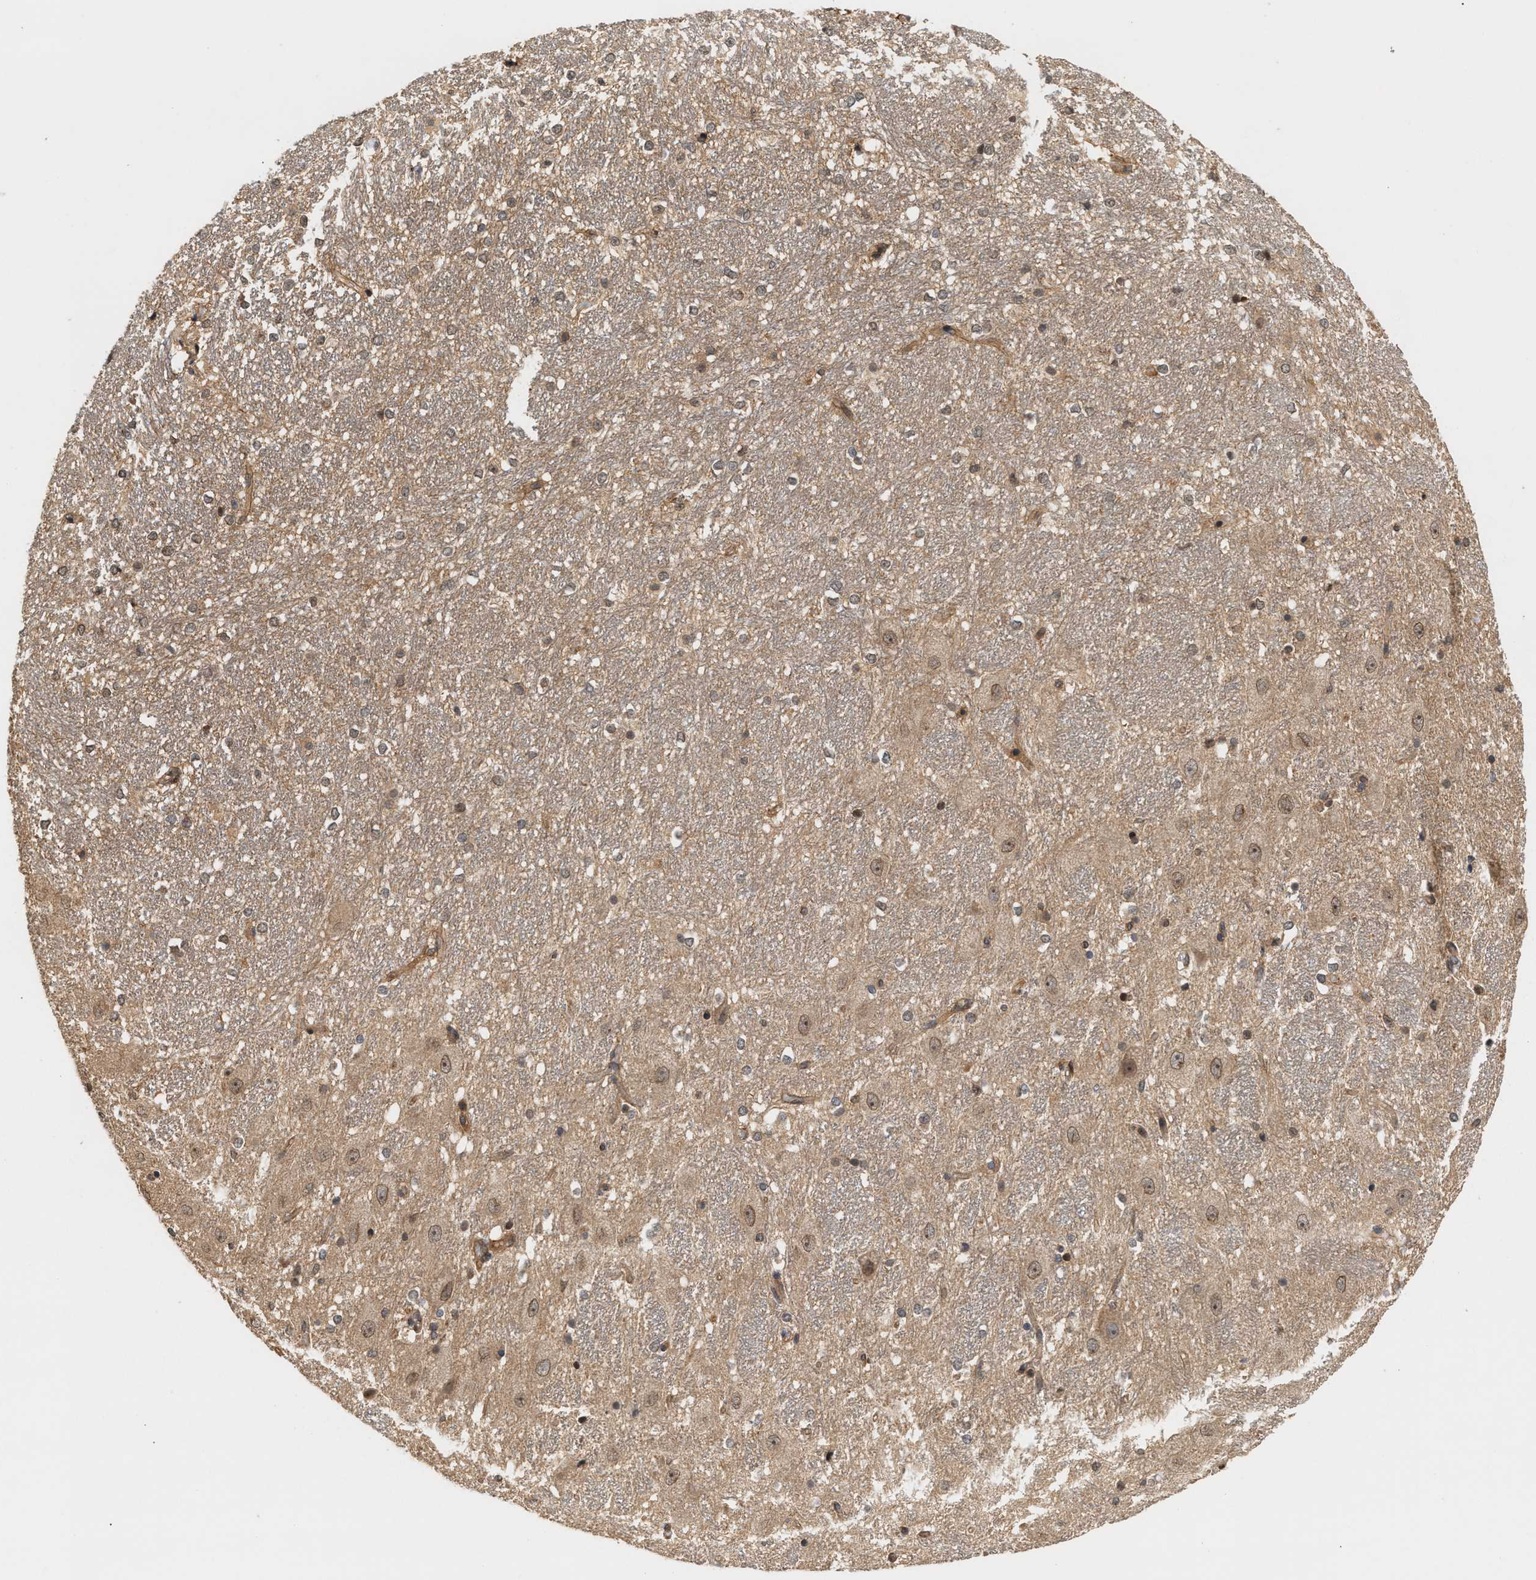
{"staining": {"intensity": "weak", "quantity": "<25%", "location": "nuclear"}, "tissue": "hippocampus", "cell_type": "Glial cells", "image_type": "normal", "snomed": [{"axis": "morphology", "description": "Normal tissue, NOS"}, {"axis": "topography", "description": "Hippocampus"}], "caption": "Human hippocampus stained for a protein using immunohistochemistry (IHC) demonstrates no expression in glial cells.", "gene": "ABHD5", "patient": {"sex": "female", "age": 19}}